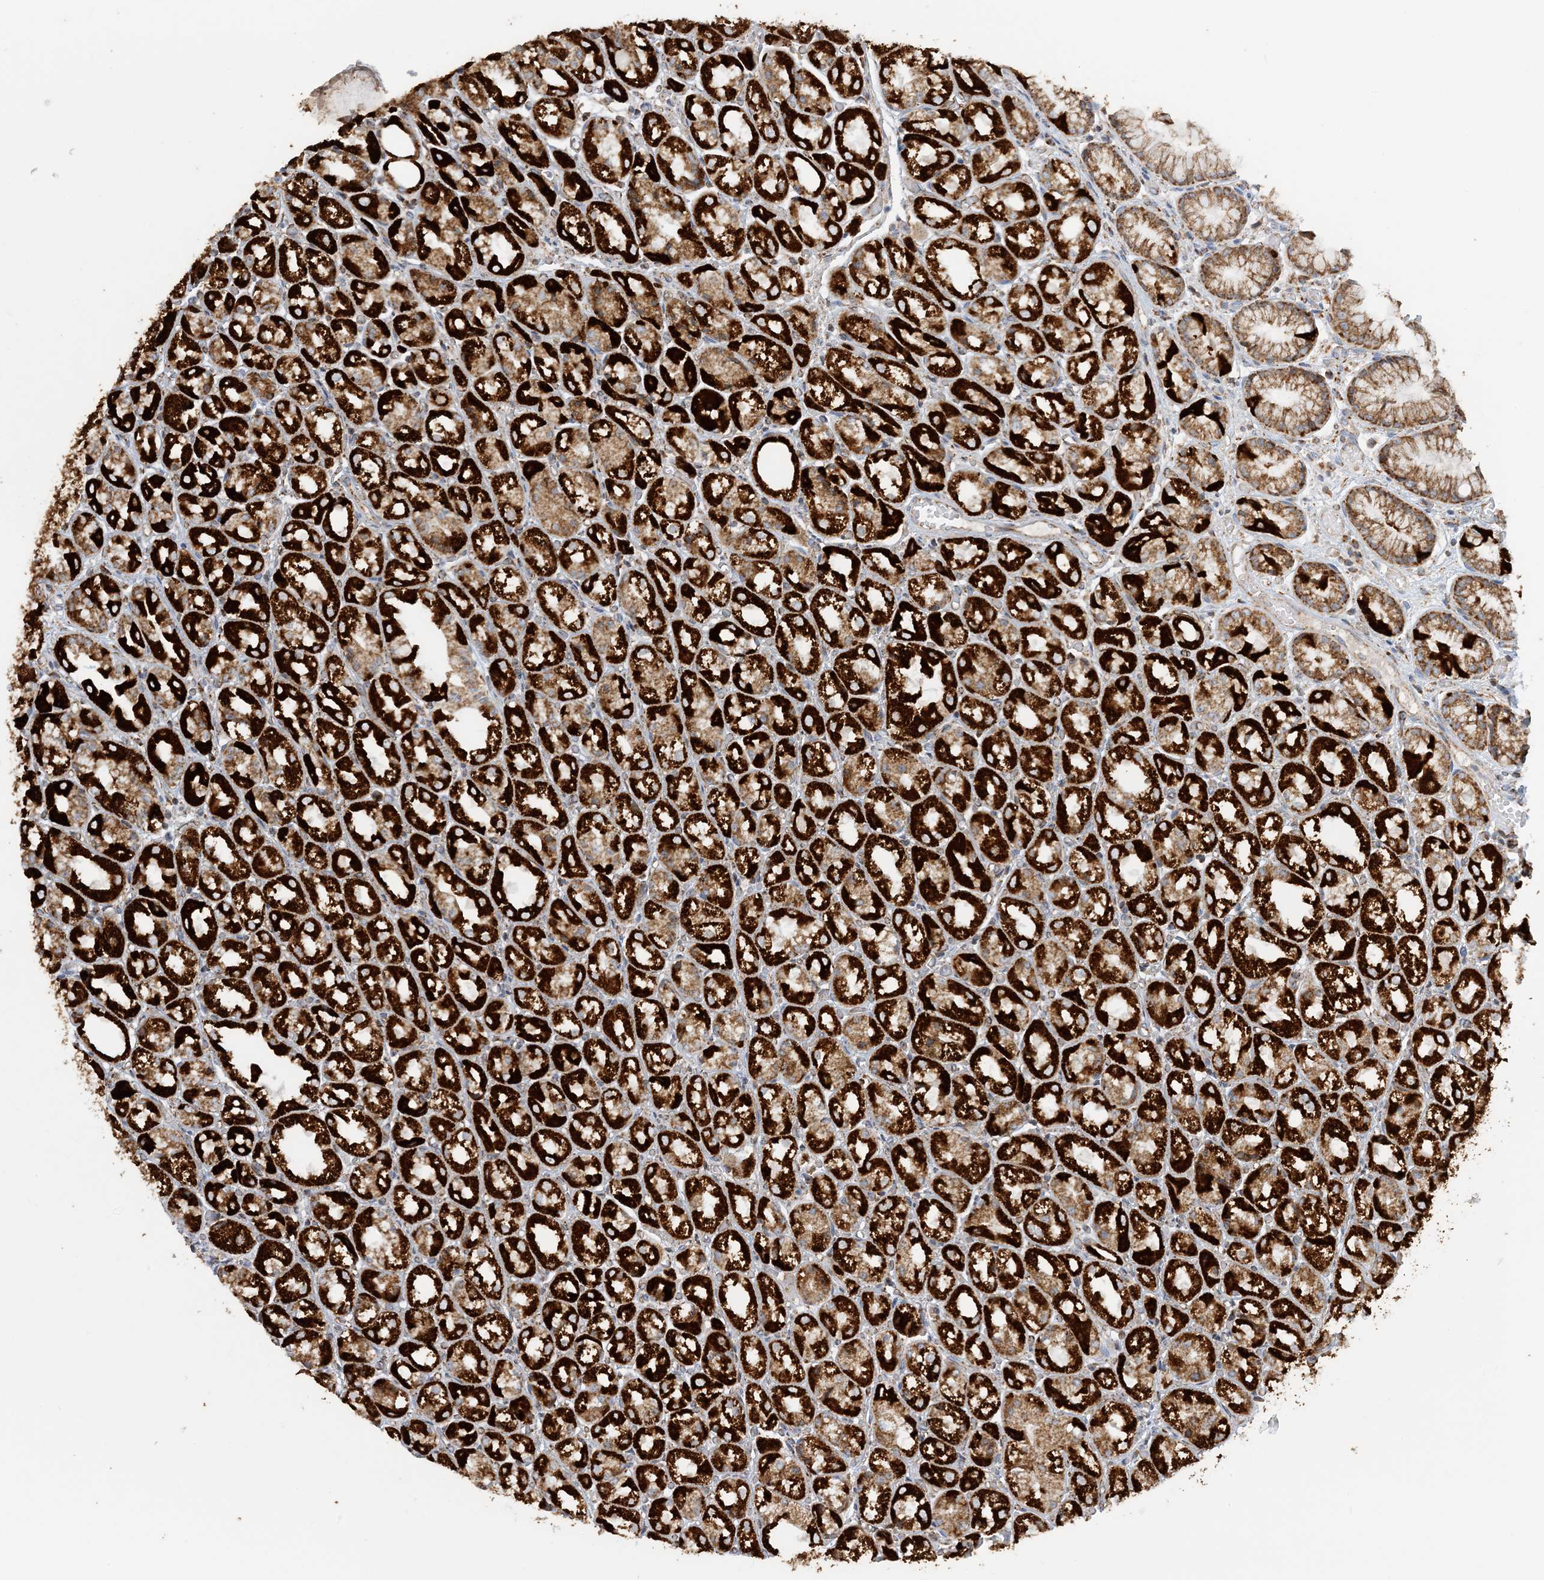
{"staining": {"intensity": "strong", "quantity": ">75%", "location": "cytoplasmic/membranous"}, "tissue": "stomach", "cell_type": "Glandular cells", "image_type": "normal", "snomed": [{"axis": "morphology", "description": "Normal tissue, NOS"}, {"axis": "topography", "description": "Stomach, upper"}], "caption": "Glandular cells show high levels of strong cytoplasmic/membranous positivity in approximately >75% of cells in normal human stomach. The staining was performed using DAB to visualize the protein expression in brown, while the nuclei were stained in blue with hematoxylin (Magnification: 20x).", "gene": "COA3", "patient": {"sex": "male", "age": 72}}